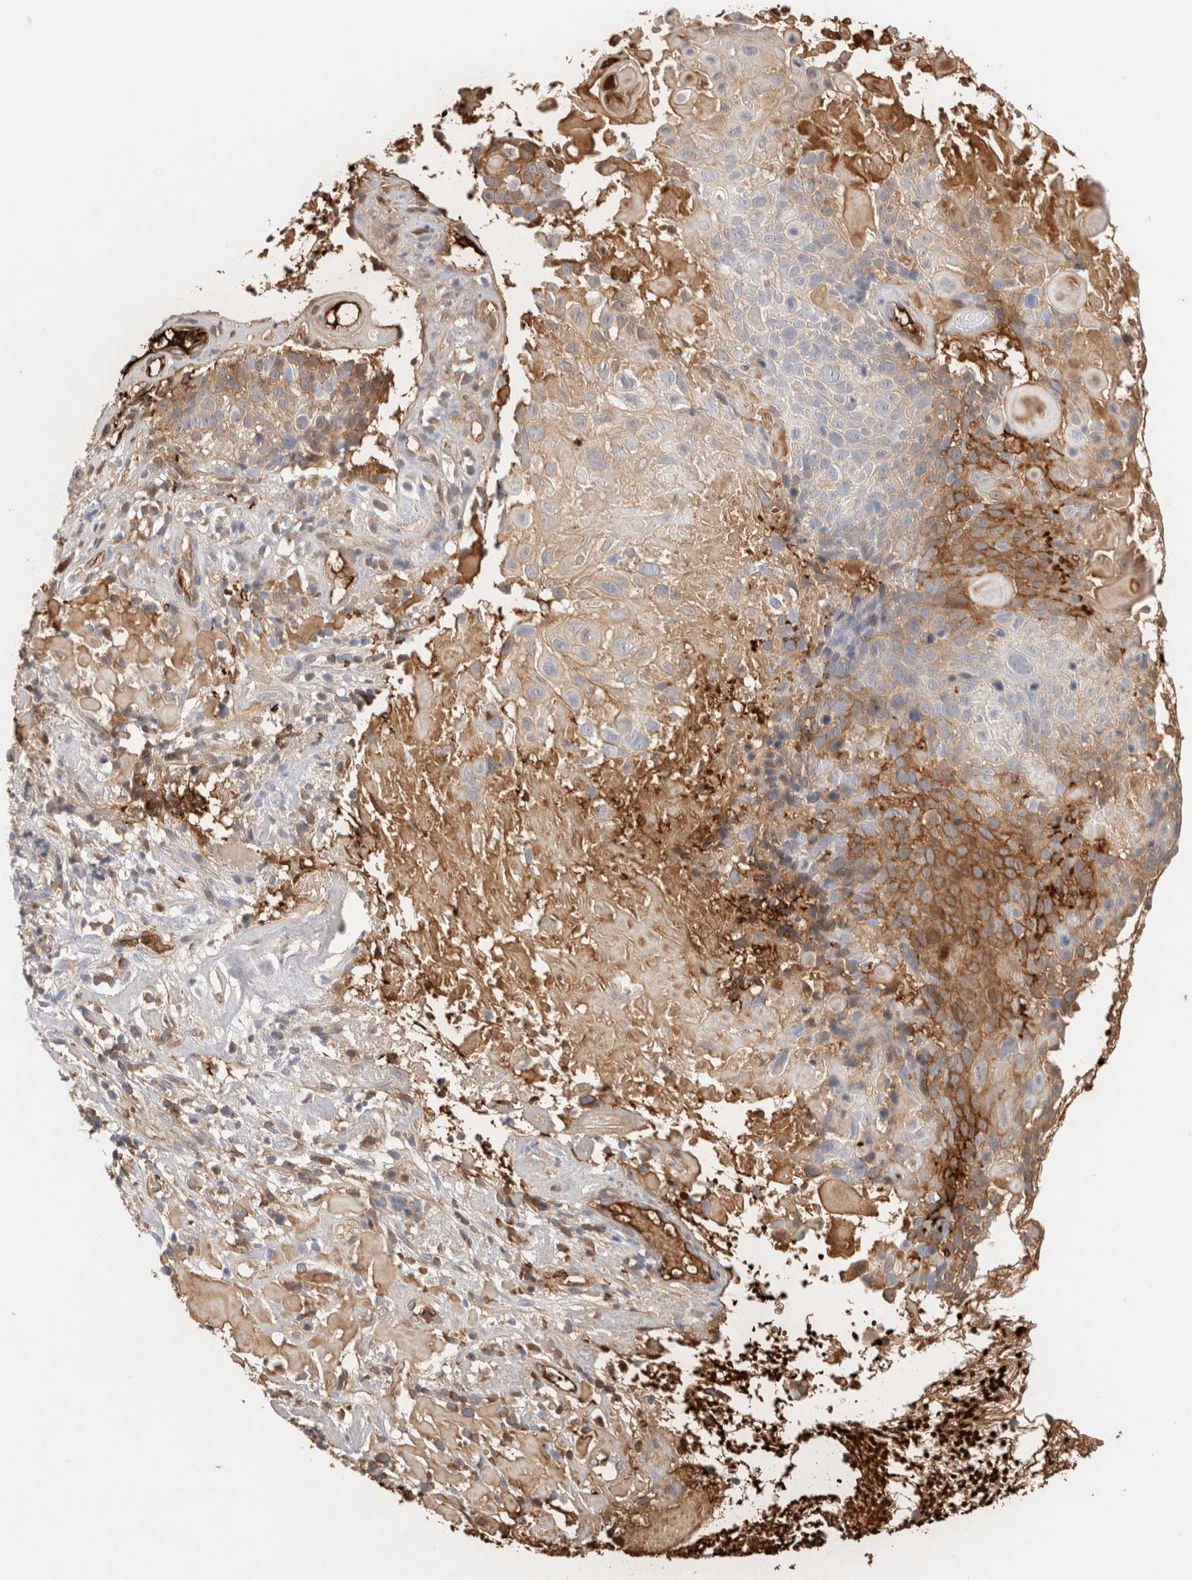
{"staining": {"intensity": "weak", "quantity": "<25%", "location": "cytoplasmic/membranous"}, "tissue": "cervical cancer", "cell_type": "Tumor cells", "image_type": "cancer", "snomed": [{"axis": "morphology", "description": "Squamous cell carcinoma, NOS"}, {"axis": "topography", "description": "Cervix"}], "caption": "Tumor cells show no significant staining in cervical squamous cell carcinoma.", "gene": "MST1", "patient": {"sex": "female", "age": 74}}